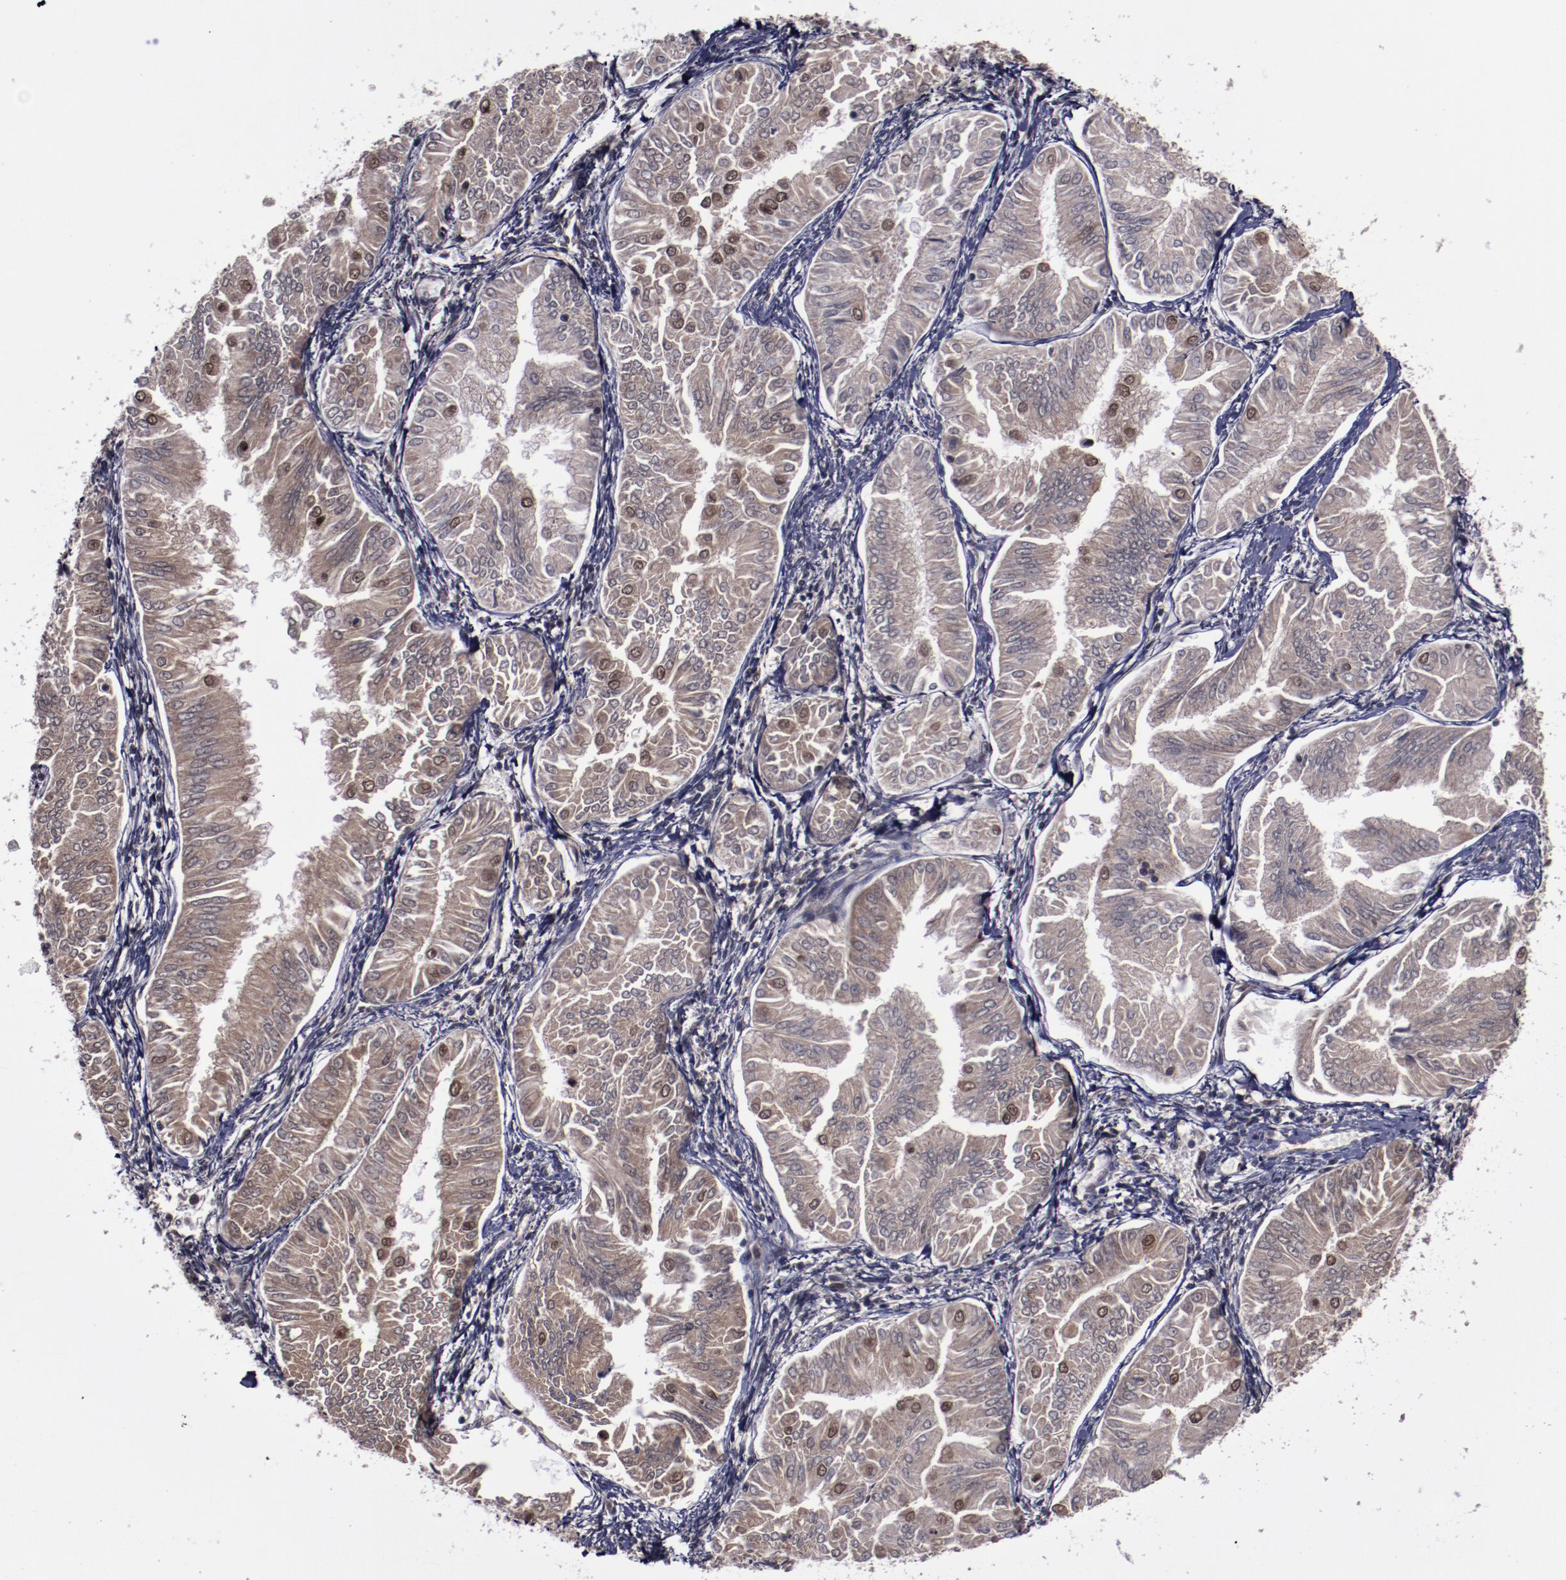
{"staining": {"intensity": "moderate", "quantity": ">75%", "location": "cytoplasmic/membranous,nuclear"}, "tissue": "endometrial cancer", "cell_type": "Tumor cells", "image_type": "cancer", "snomed": [{"axis": "morphology", "description": "Adenocarcinoma, NOS"}, {"axis": "topography", "description": "Endometrium"}], "caption": "Immunohistochemistry photomicrograph of human endometrial adenocarcinoma stained for a protein (brown), which reveals medium levels of moderate cytoplasmic/membranous and nuclear expression in about >75% of tumor cells.", "gene": "ERH", "patient": {"sex": "female", "age": 53}}